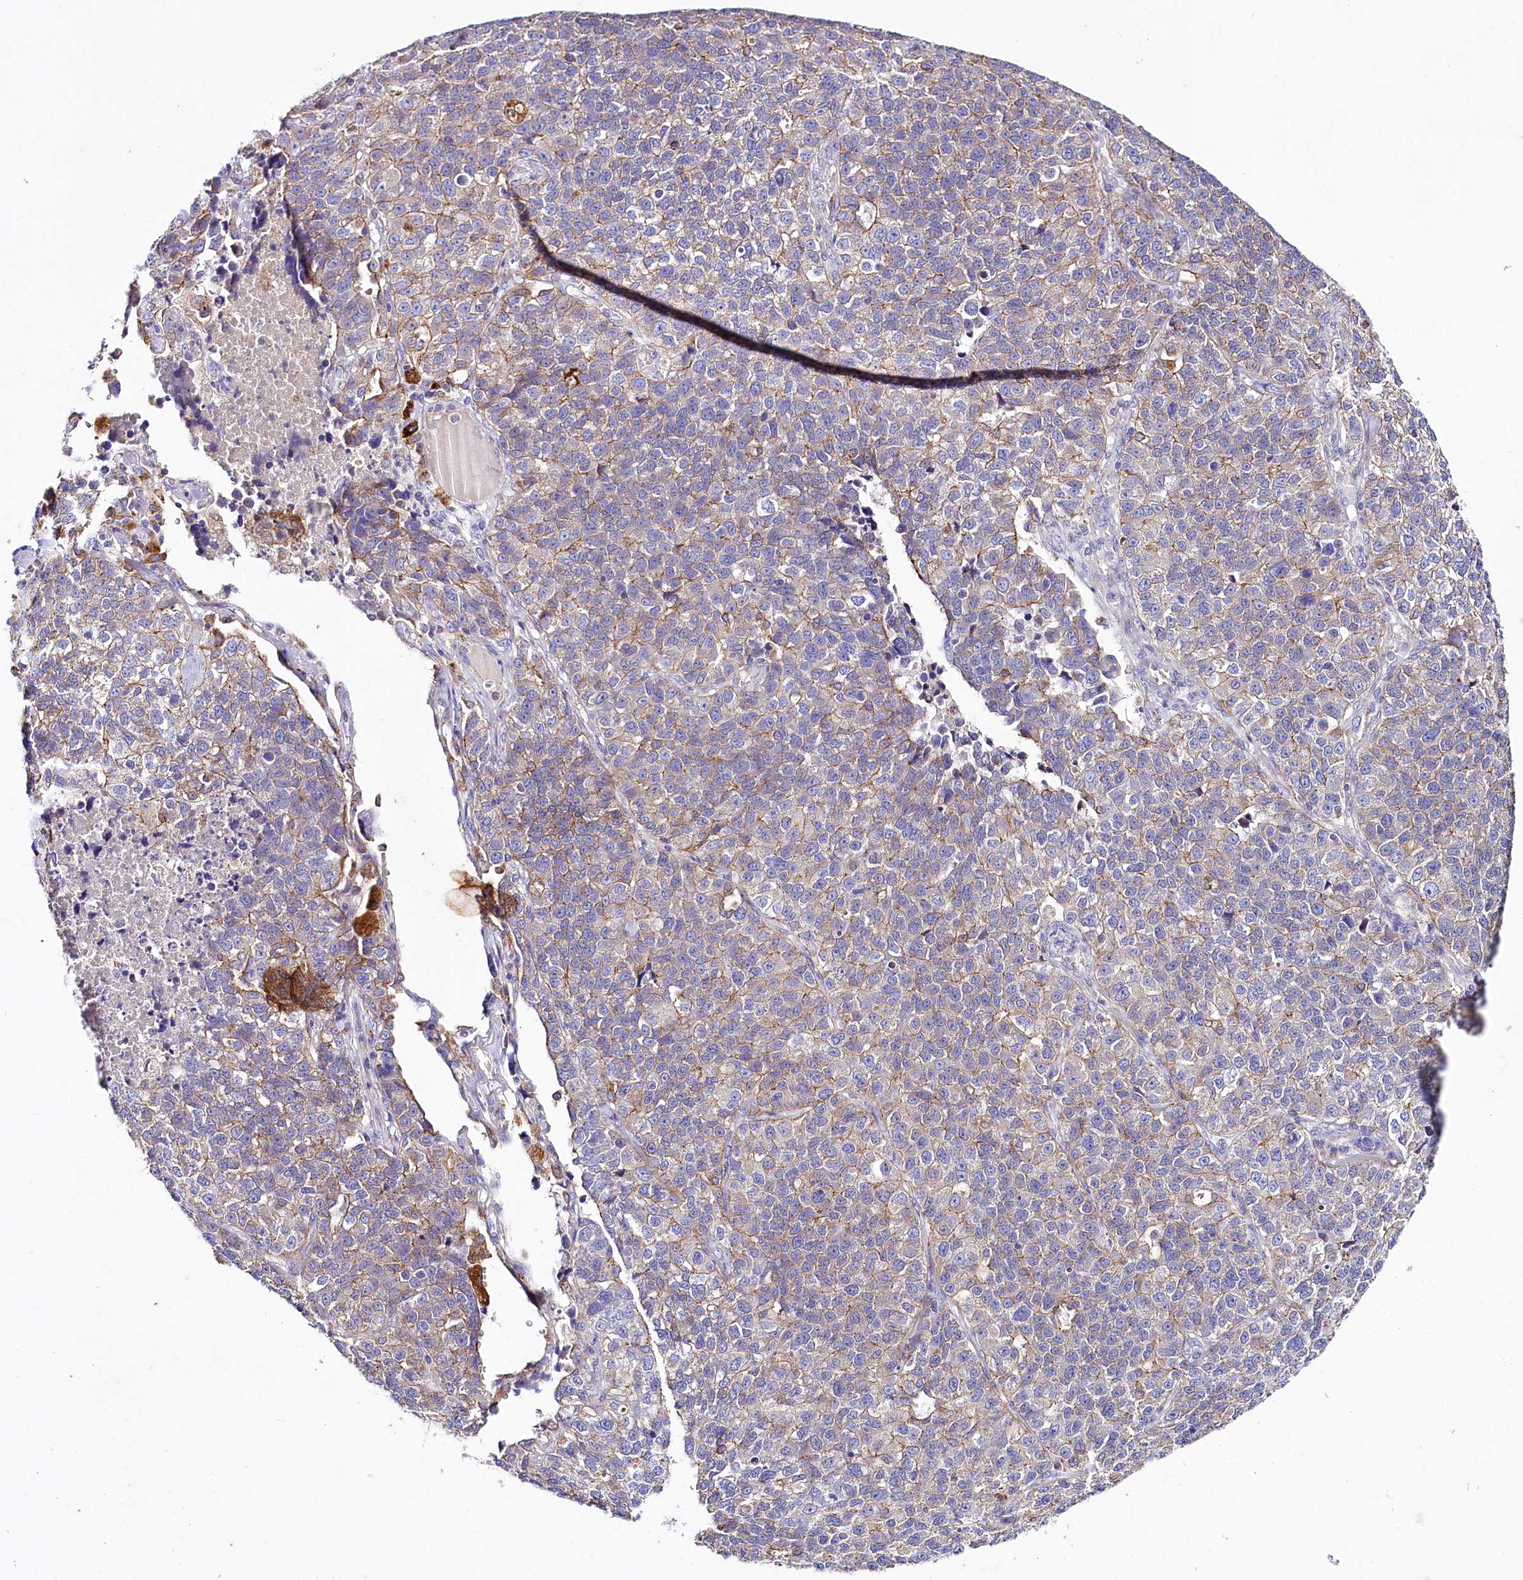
{"staining": {"intensity": "moderate", "quantity": "<25%", "location": "cytoplasmic/membranous"}, "tissue": "lung cancer", "cell_type": "Tumor cells", "image_type": "cancer", "snomed": [{"axis": "morphology", "description": "Adenocarcinoma, NOS"}, {"axis": "topography", "description": "Lung"}], "caption": "IHC histopathology image of neoplastic tissue: human lung adenocarcinoma stained using IHC reveals low levels of moderate protein expression localized specifically in the cytoplasmic/membranous of tumor cells, appearing as a cytoplasmic/membranous brown color.", "gene": "SACM1L", "patient": {"sex": "male", "age": 49}}